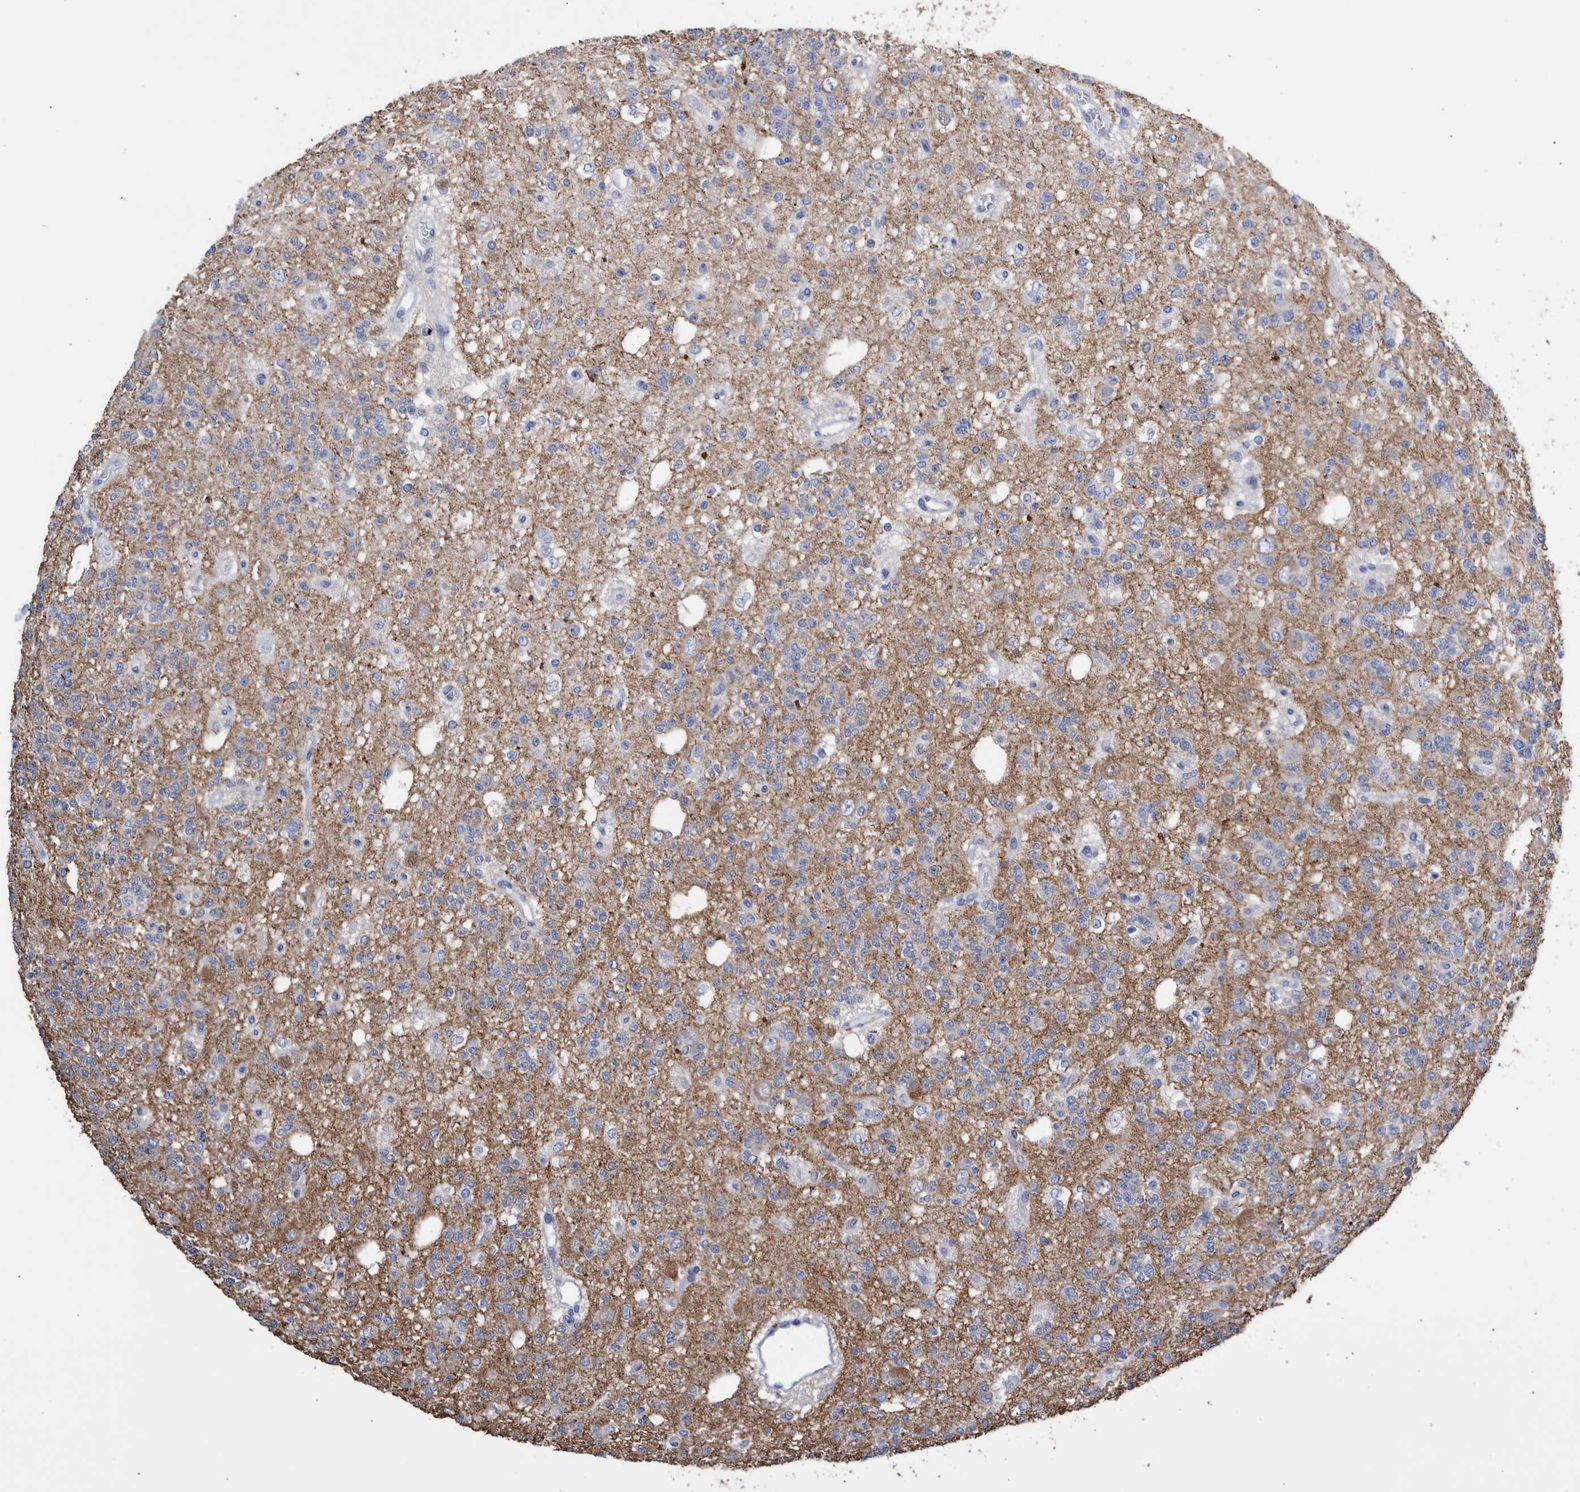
{"staining": {"intensity": "negative", "quantity": "none", "location": "none"}, "tissue": "glioma", "cell_type": "Tumor cells", "image_type": "cancer", "snomed": [{"axis": "morphology", "description": "Glioma, malignant, Low grade"}, {"axis": "topography", "description": "Brain"}], "caption": "DAB immunohistochemical staining of glioma reveals no significant positivity in tumor cells. The staining is performed using DAB brown chromogen with nuclei counter-stained in using hematoxylin.", "gene": "PPP3CC", "patient": {"sex": "male", "age": 38}}